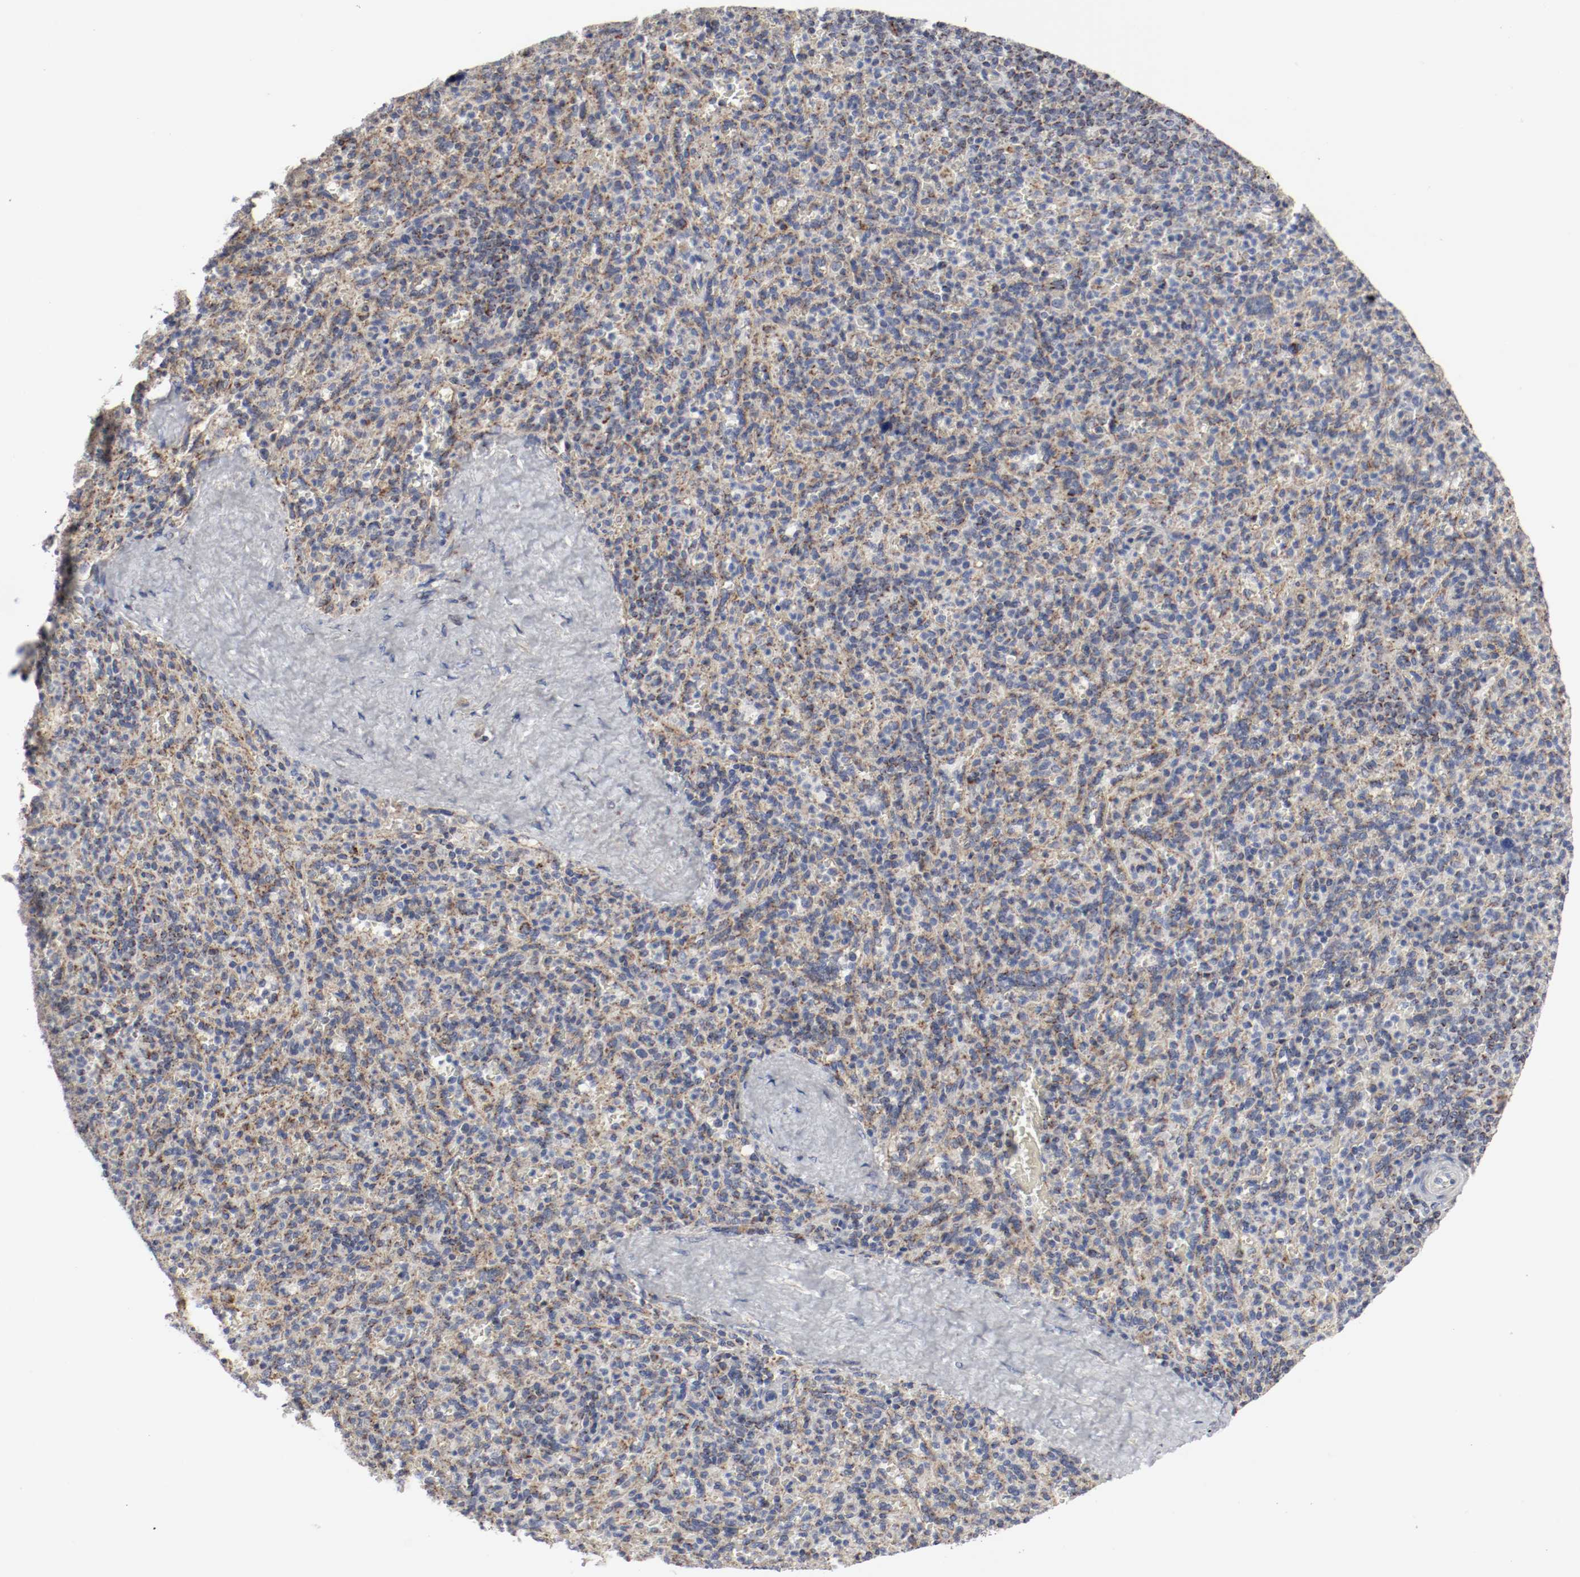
{"staining": {"intensity": "moderate", "quantity": "<25%", "location": "cytoplasmic/membranous"}, "tissue": "spleen", "cell_type": "Cells in red pulp", "image_type": "normal", "snomed": [{"axis": "morphology", "description": "Normal tissue, NOS"}, {"axis": "topography", "description": "Spleen"}], "caption": "Protein expression analysis of unremarkable human spleen reveals moderate cytoplasmic/membranous positivity in about <25% of cells in red pulp. Nuclei are stained in blue.", "gene": "AFG3L2", "patient": {"sex": "male", "age": 36}}